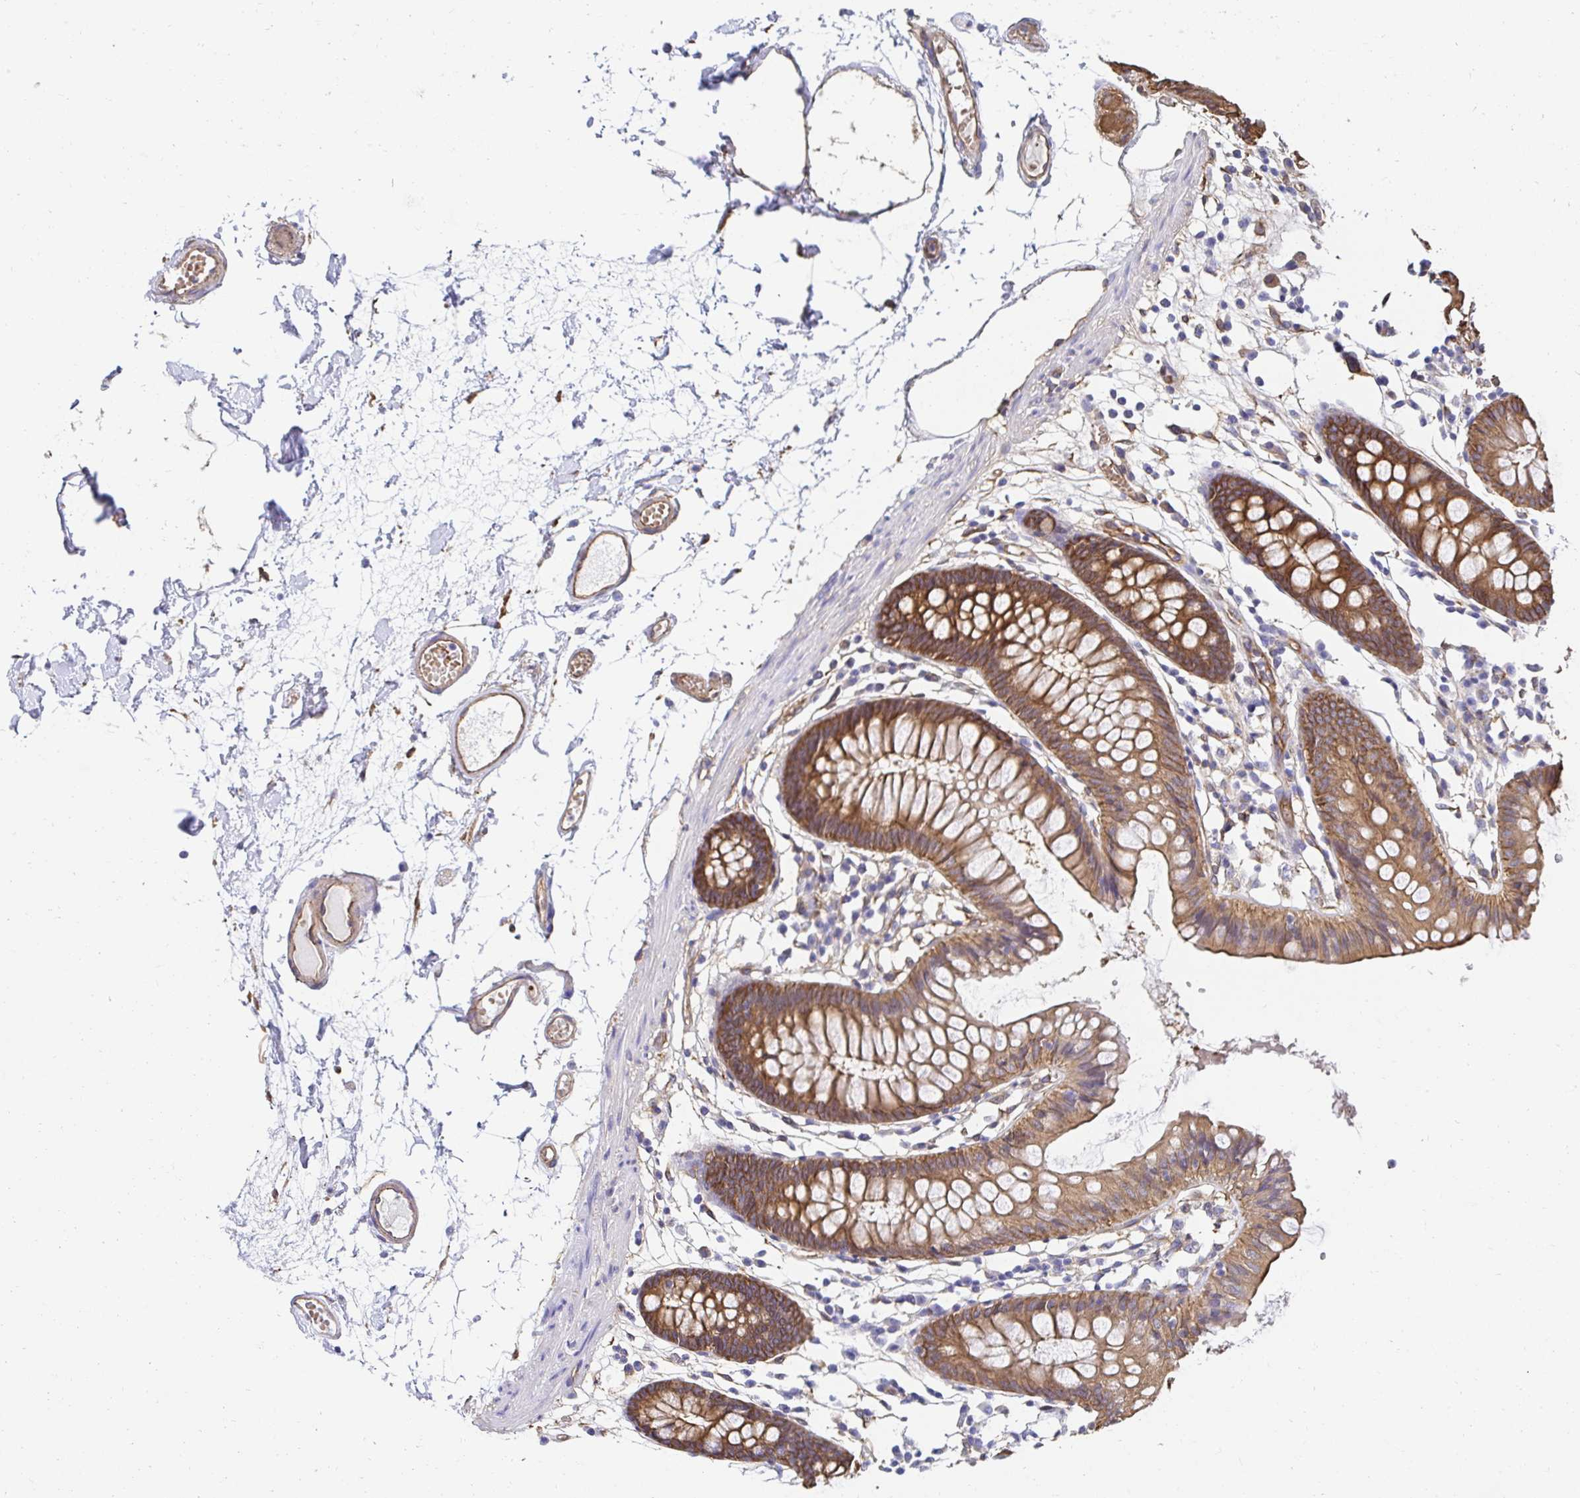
{"staining": {"intensity": "moderate", "quantity": ">75%", "location": "cytoplasmic/membranous"}, "tissue": "colon", "cell_type": "Endothelial cells", "image_type": "normal", "snomed": [{"axis": "morphology", "description": "Normal tissue, NOS"}, {"axis": "topography", "description": "Colon"}], "caption": "High-power microscopy captured an IHC histopathology image of normal colon, revealing moderate cytoplasmic/membranous staining in approximately >75% of endothelial cells.", "gene": "CTTN", "patient": {"sex": "female", "age": 84}}